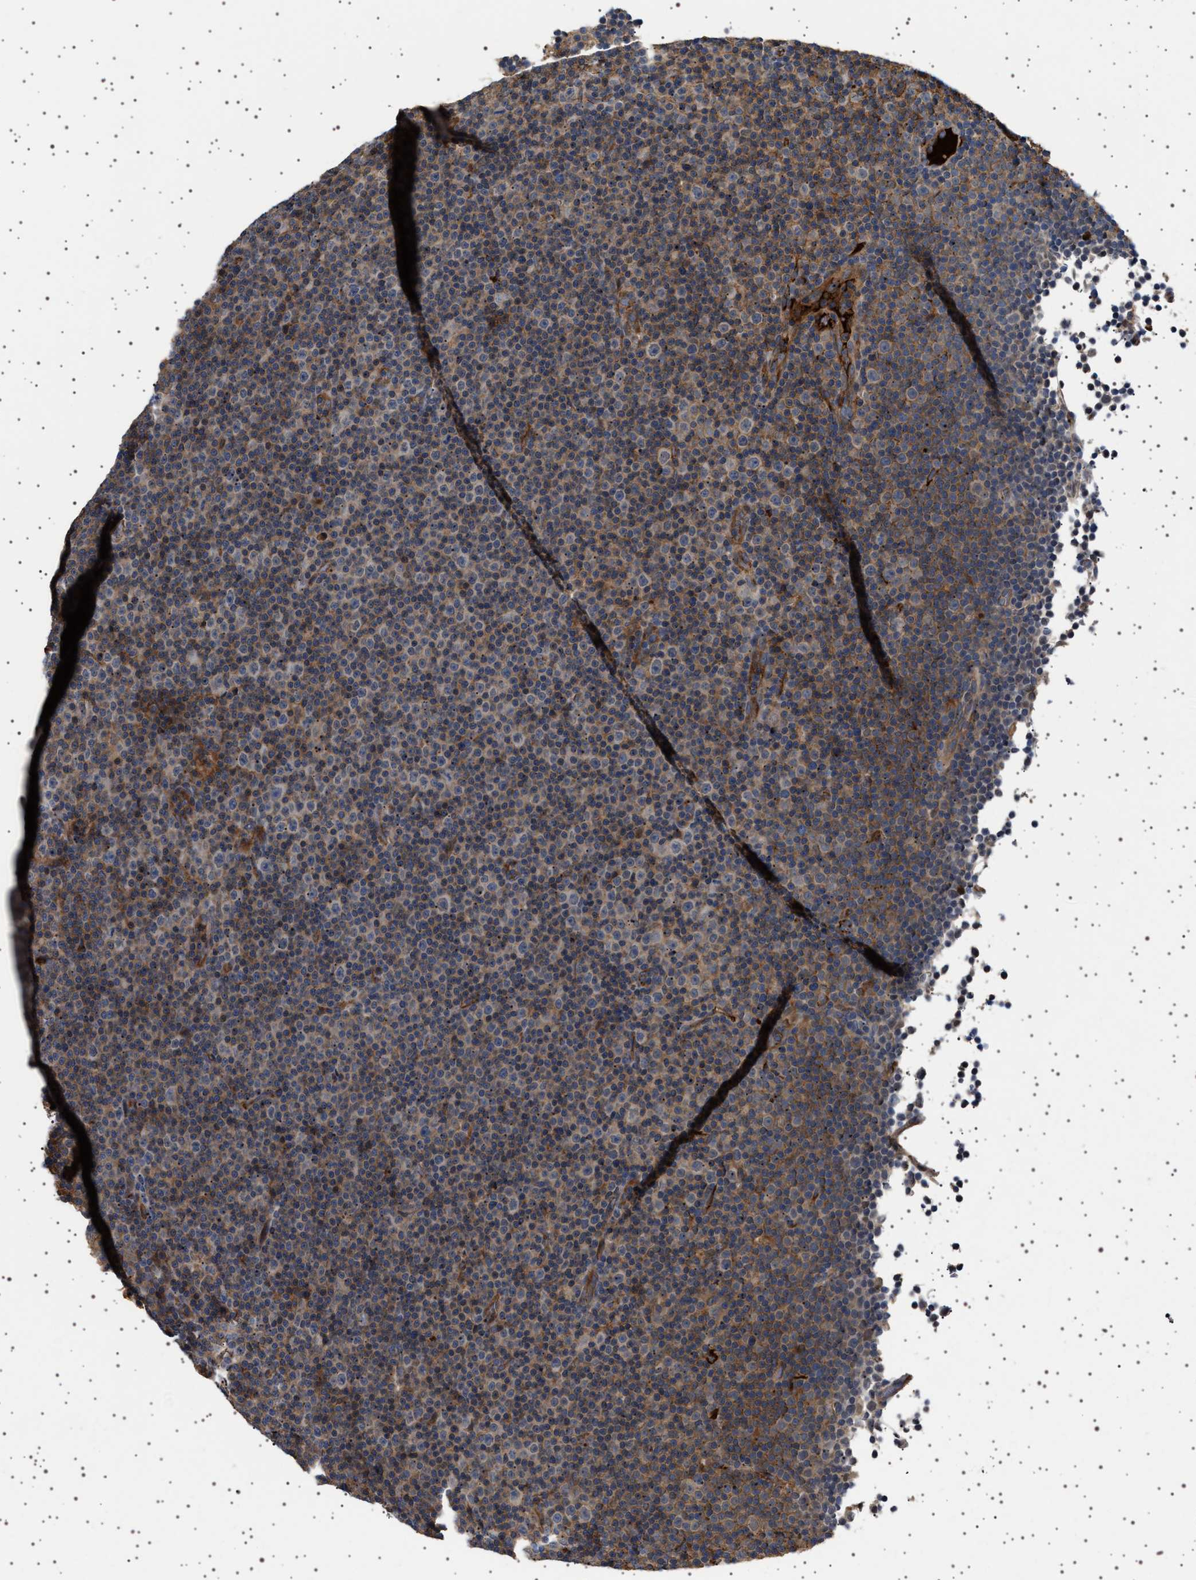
{"staining": {"intensity": "moderate", "quantity": "<25%", "location": "cytoplasmic/membranous"}, "tissue": "lymphoma", "cell_type": "Tumor cells", "image_type": "cancer", "snomed": [{"axis": "morphology", "description": "Malignant lymphoma, non-Hodgkin's type, Low grade"}, {"axis": "topography", "description": "Lymph node"}], "caption": "Immunohistochemical staining of human lymphoma displays low levels of moderate cytoplasmic/membranous protein expression in approximately <25% of tumor cells.", "gene": "FICD", "patient": {"sex": "female", "age": 67}}